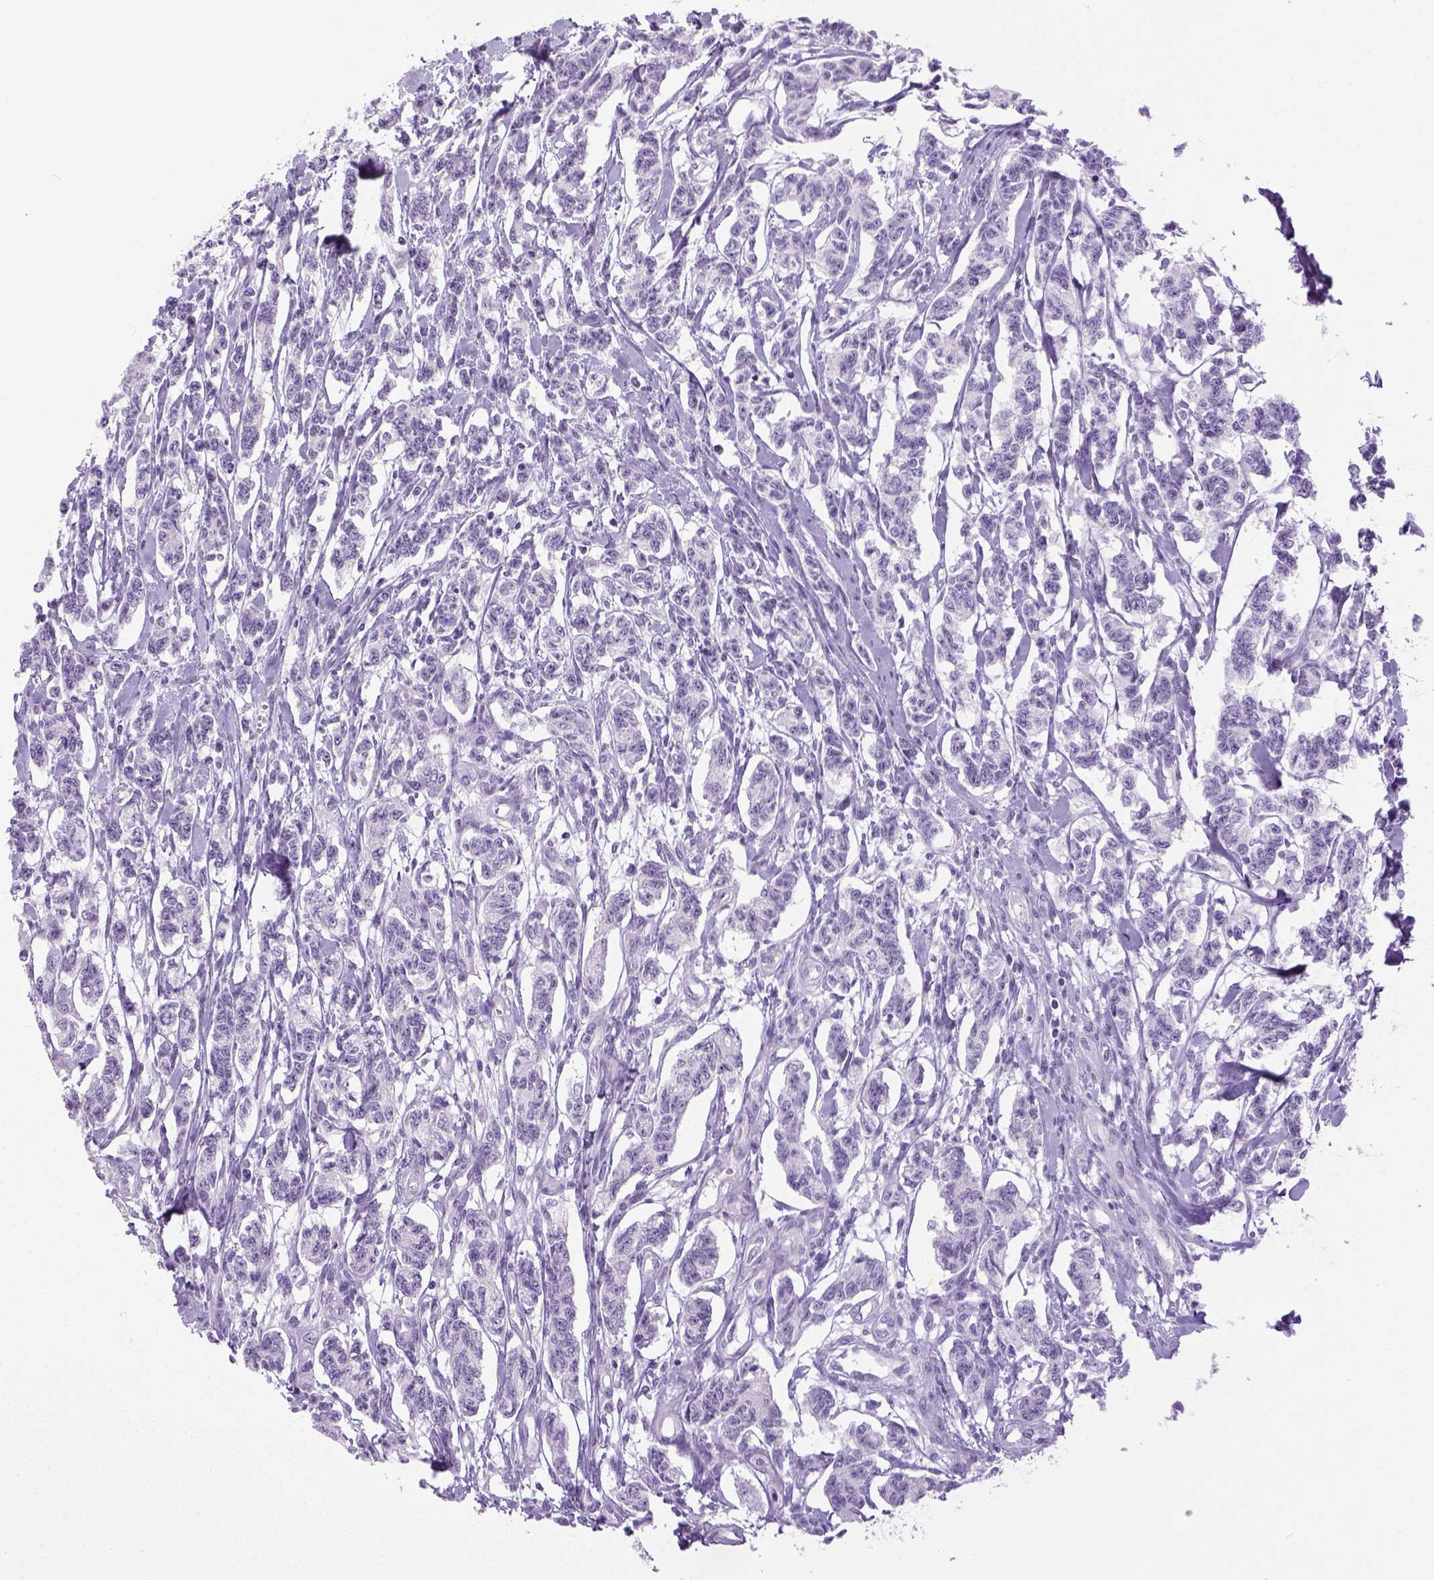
{"staining": {"intensity": "negative", "quantity": "none", "location": "none"}, "tissue": "carcinoid", "cell_type": "Tumor cells", "image_type": "cancer", "snomed": [{"axis": "morphology", "description": "Carcinoid, malignant, NOS"}, {"axis": "topography", "description": "Kidney"}], "caption": "The IHC micrograph has no significant positivity in tumor cells of carcinoid tissue. The staining was performed using DAB to visualize the protein expression in brown, while the nuclei were stained in blue with hematoxylin (Magnification: 20x).", "gene": "LGSN", "patient": {"sex": "female", "age": 41}}